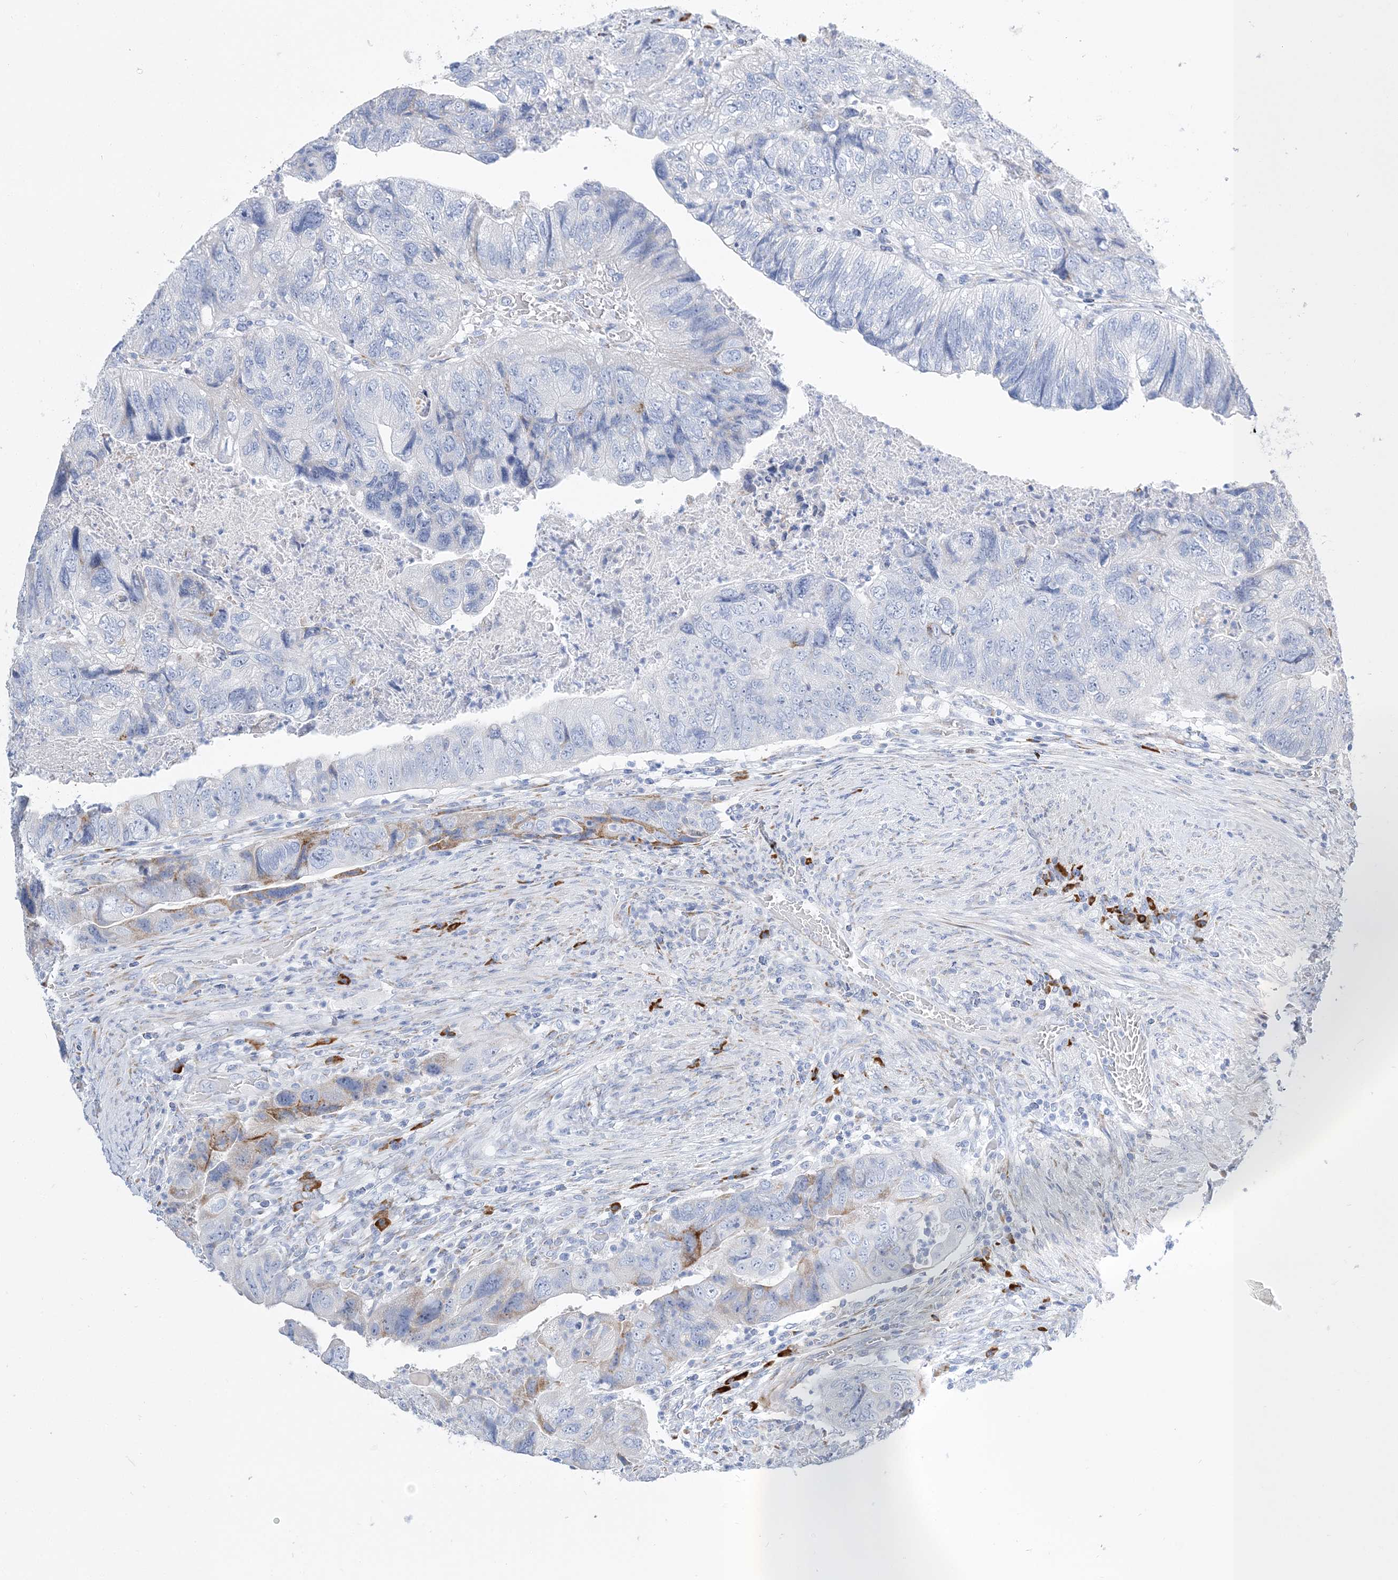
{"staining": {"intensity": "moderate", "quantity": "<25%", "location": "cytoplasmic/membranous"}, "tissue": "colorectal cancer", "cell_type": "Tumor cells", "image_type": "cancer", "snomed": [{"axis": "morphology", "description": "Adenocarcinoma, NOS"}, {"axis": "topography", "description": "Rectum"}], "caption": "Adenocarcinoma (colorectal) tissue shows moderate cytoplasmic/membranous positivity in about <25% of tumor cells", "gene": "TSPYL6", "patient": {"sex": "male", "age": 63}}